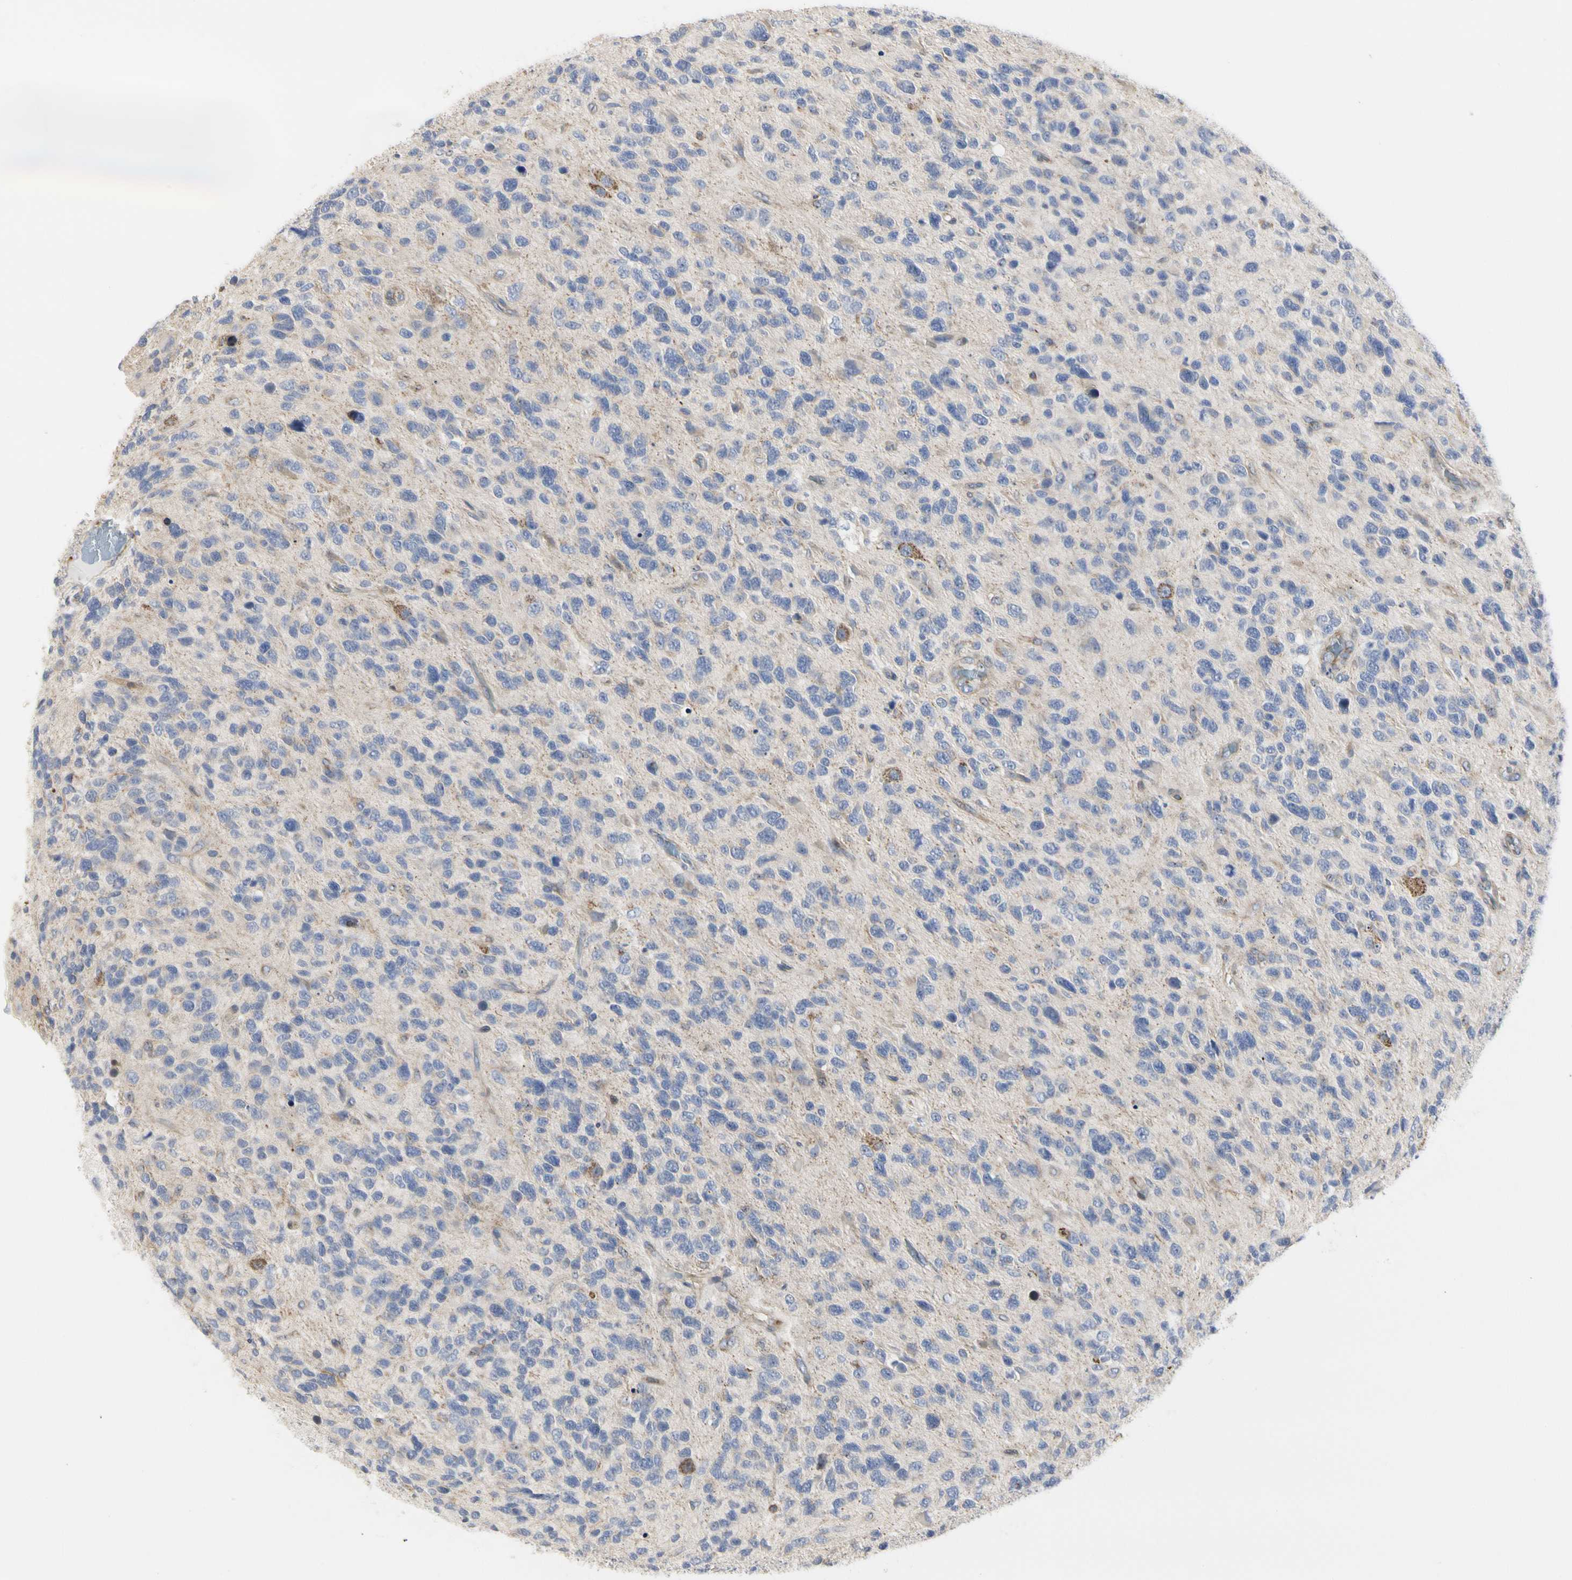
{"staining": {"intensity": "weak", "quantity": "<25%", "location": "cytoplasmic/membranous"}, "tissue": "glioma", "cell_type": "Tumor cells", "image_type": "cancer", "snomed": [{"axis": "morphology", "description": "Glioma, malignant, High grade"}, {"axis": "topography", "description": "Brain"}], "caption": "High power microscopy micrograph of an IHC micrograph of glioma, revealing no significant staining in tumor cells.", "gene": "SHANK2", "patient": {"sex": "female", "age": 58}}